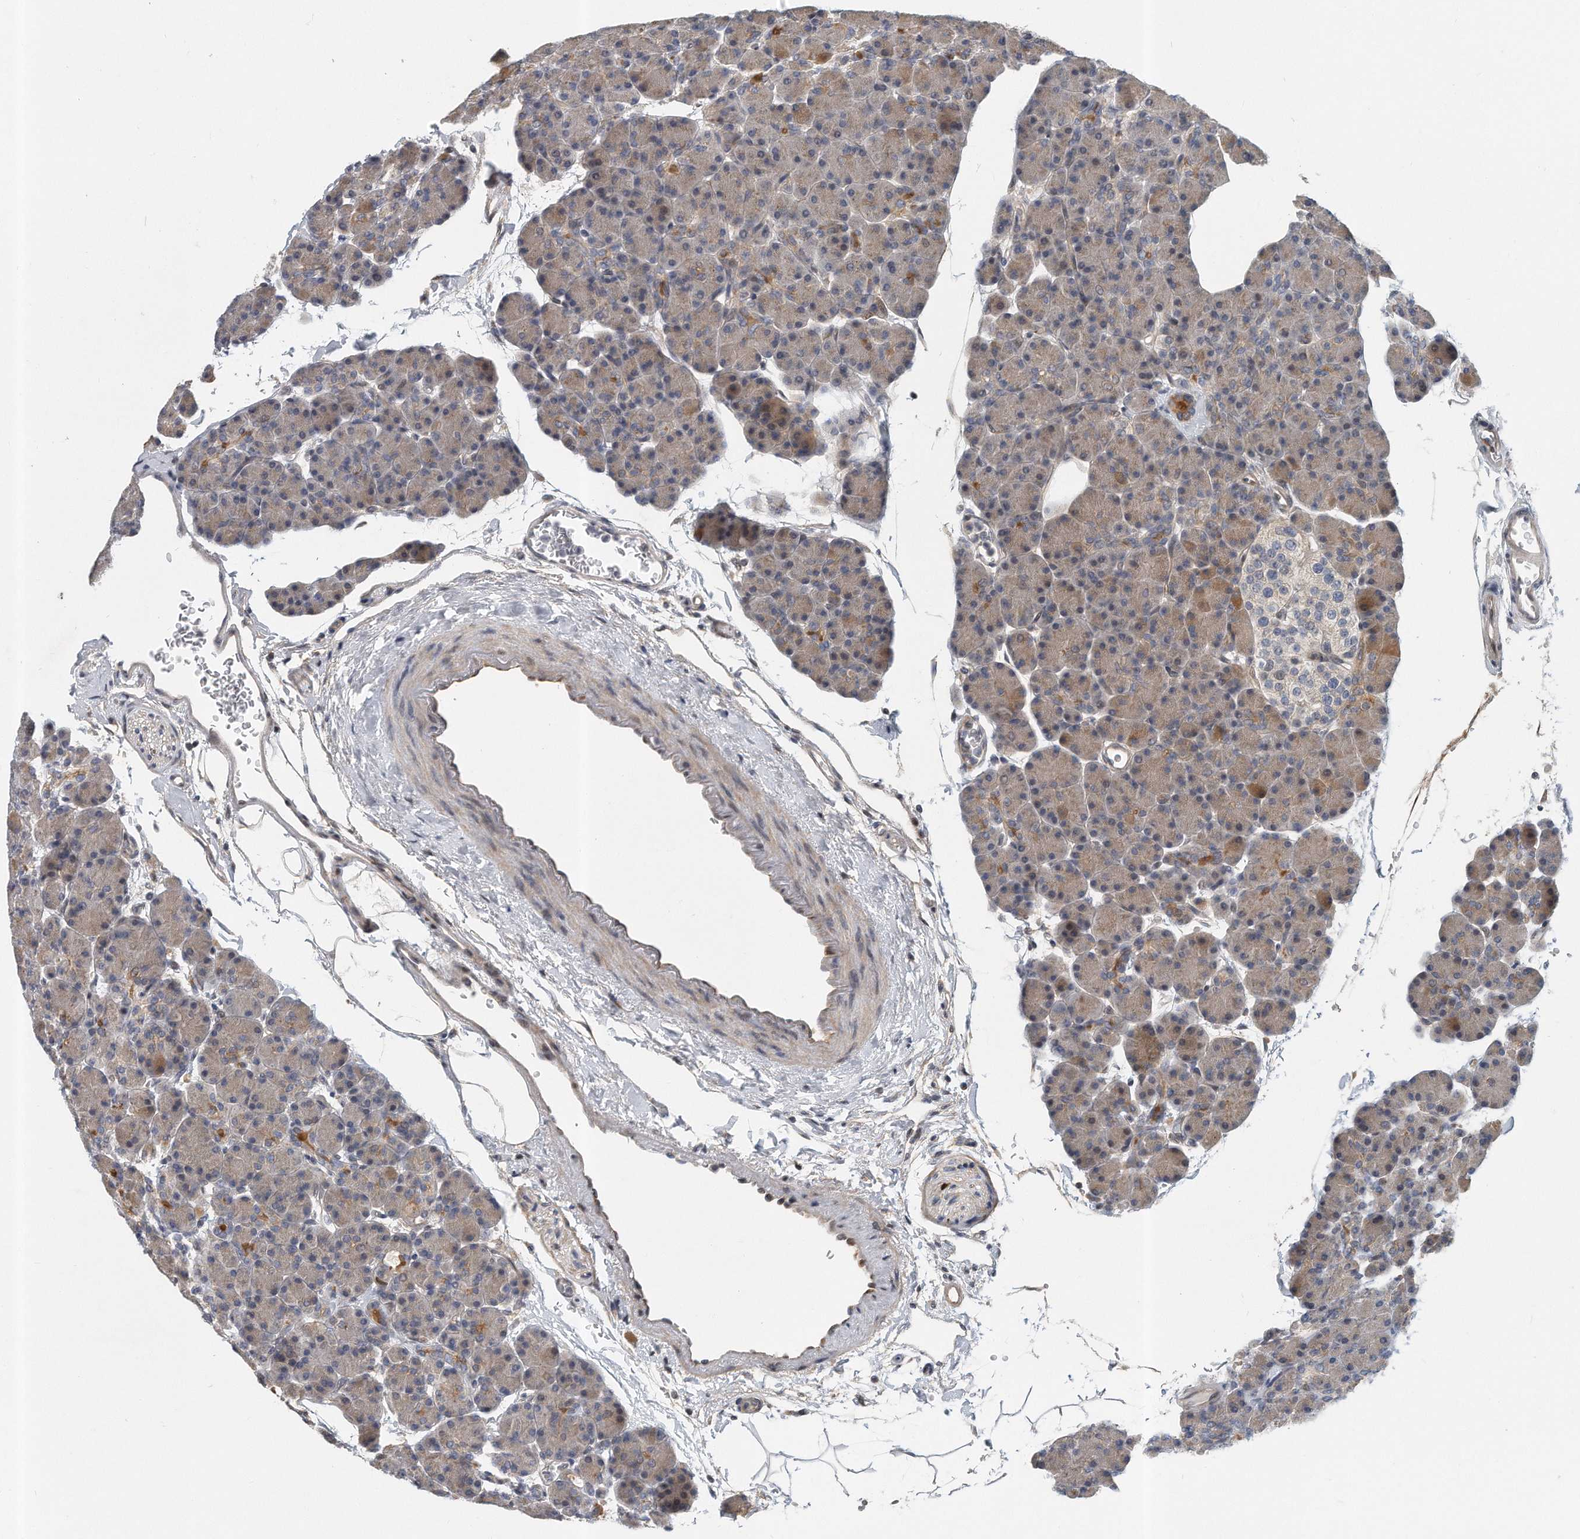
{"staining": {"intensity": "moderate", "quantity": "<25%", "location": "cytoplasmic/membranous"}, "tissue": "pancreas", "cell_type": "Exocrine glandular cells", "image_type": "normal", "snomed": [{"axis": "morphology", "description": "Normal tissue, NOS"}, {"axis": "topography", "description": "Pancreas"}], "caption": "Human pancreas stained with a brown dye displays moderate cytoplasmic/membranous positive expression in about <25% of exocrine glandular cells.", "gene": "PCDH8", "patient": {"sex": "female", "age": 43}}